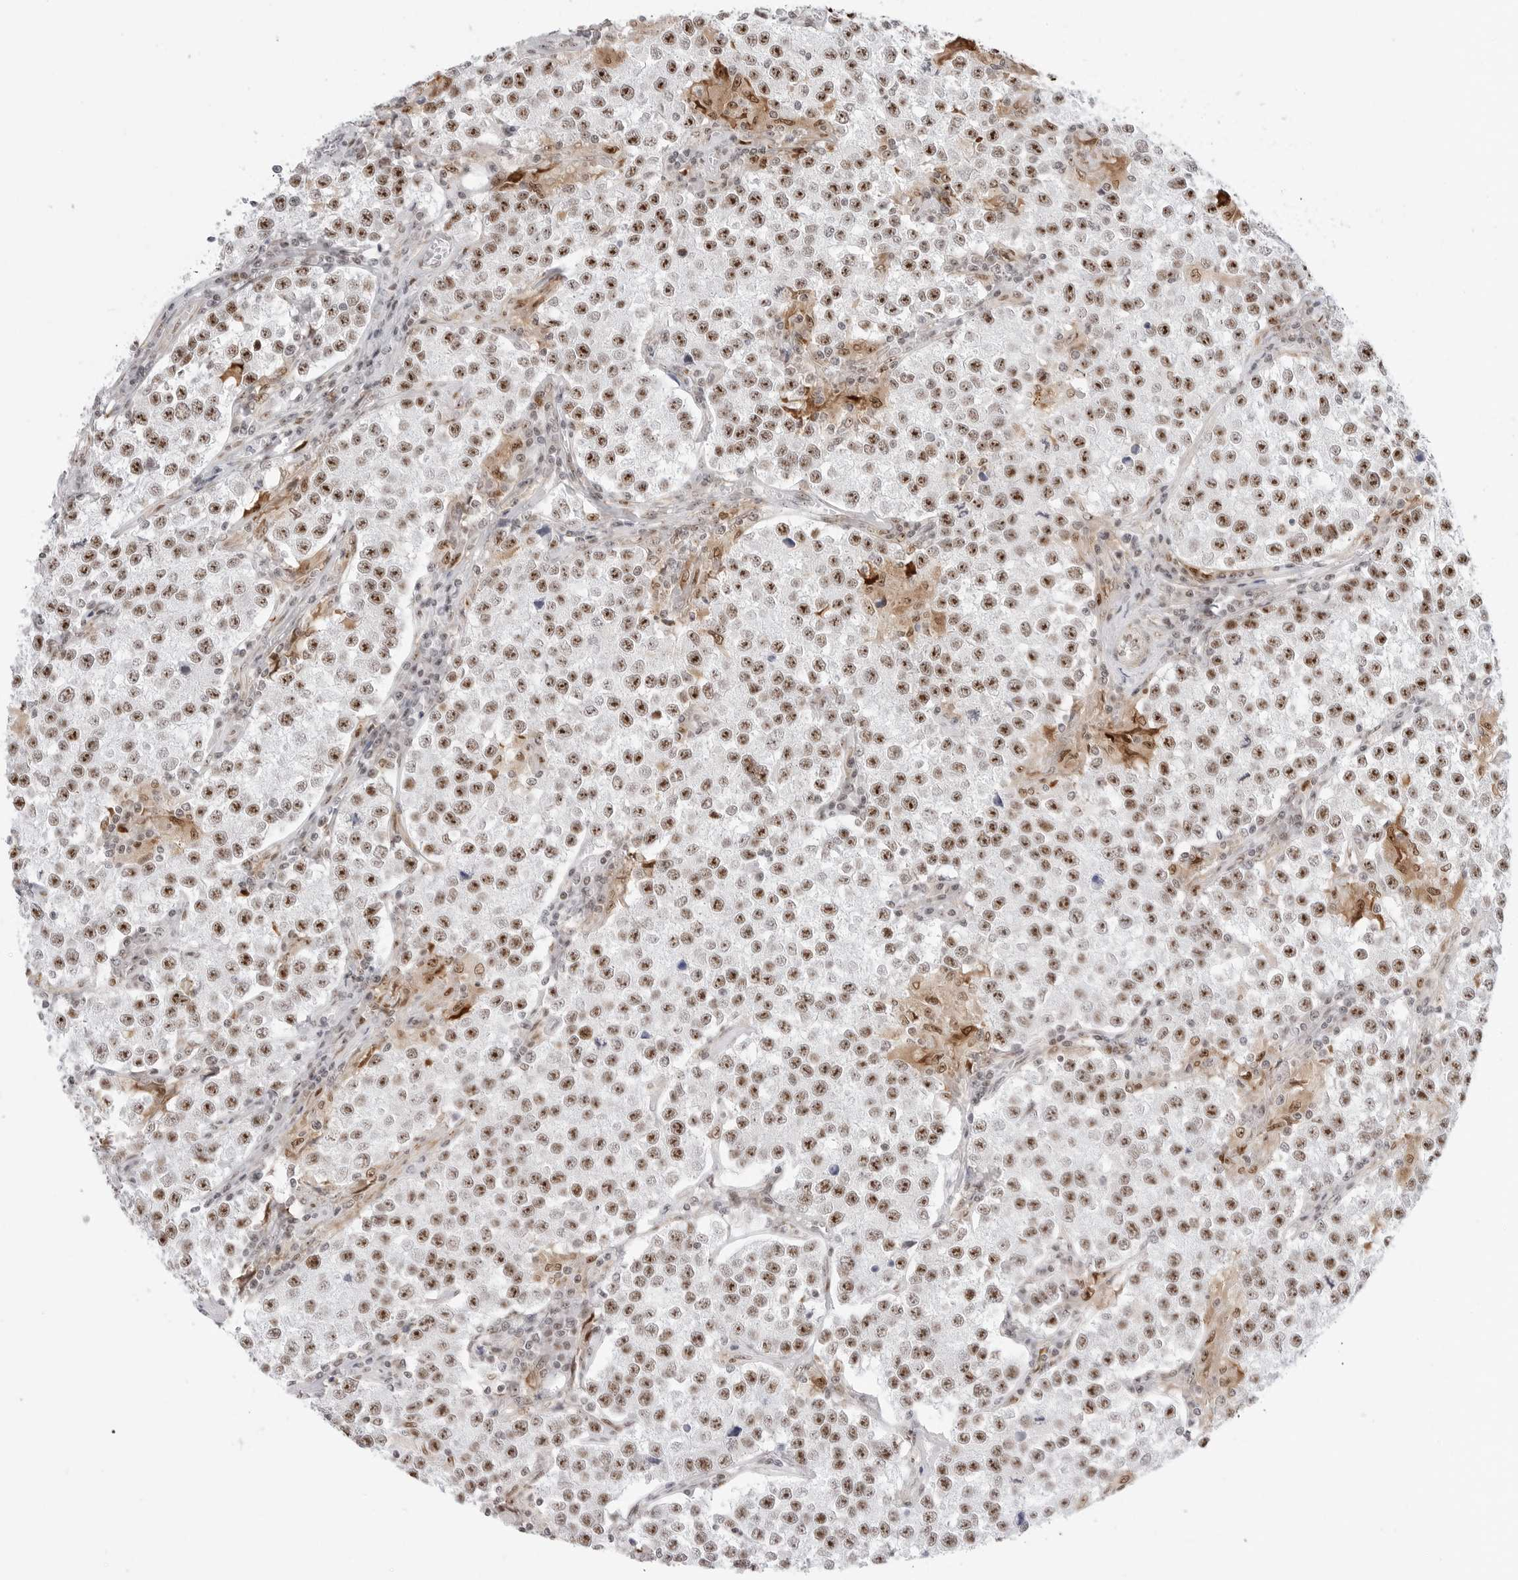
{"staining": {"intensity": "moderate", "quantity": ">75%", "location": "nuclear"}, "tissue": "testis cancer", "cell_type": "Tumor cells", "image_type": "cancer", "snomed": [{"axis": "morphology", "description": "Seminoma, NOS"}, {"axis": "morphology", "description": "Carcinoma, Embryonal, NOS"}, {"axis": "topography", "description": "Testis"}], "caption": "A brown stain labels moderate nuclear expression of a protein in human testis cancer (embryonal carcinoma) tumor cells.", "gene": "C1orf162", "patient": {"sex": "male", "age": 43}}